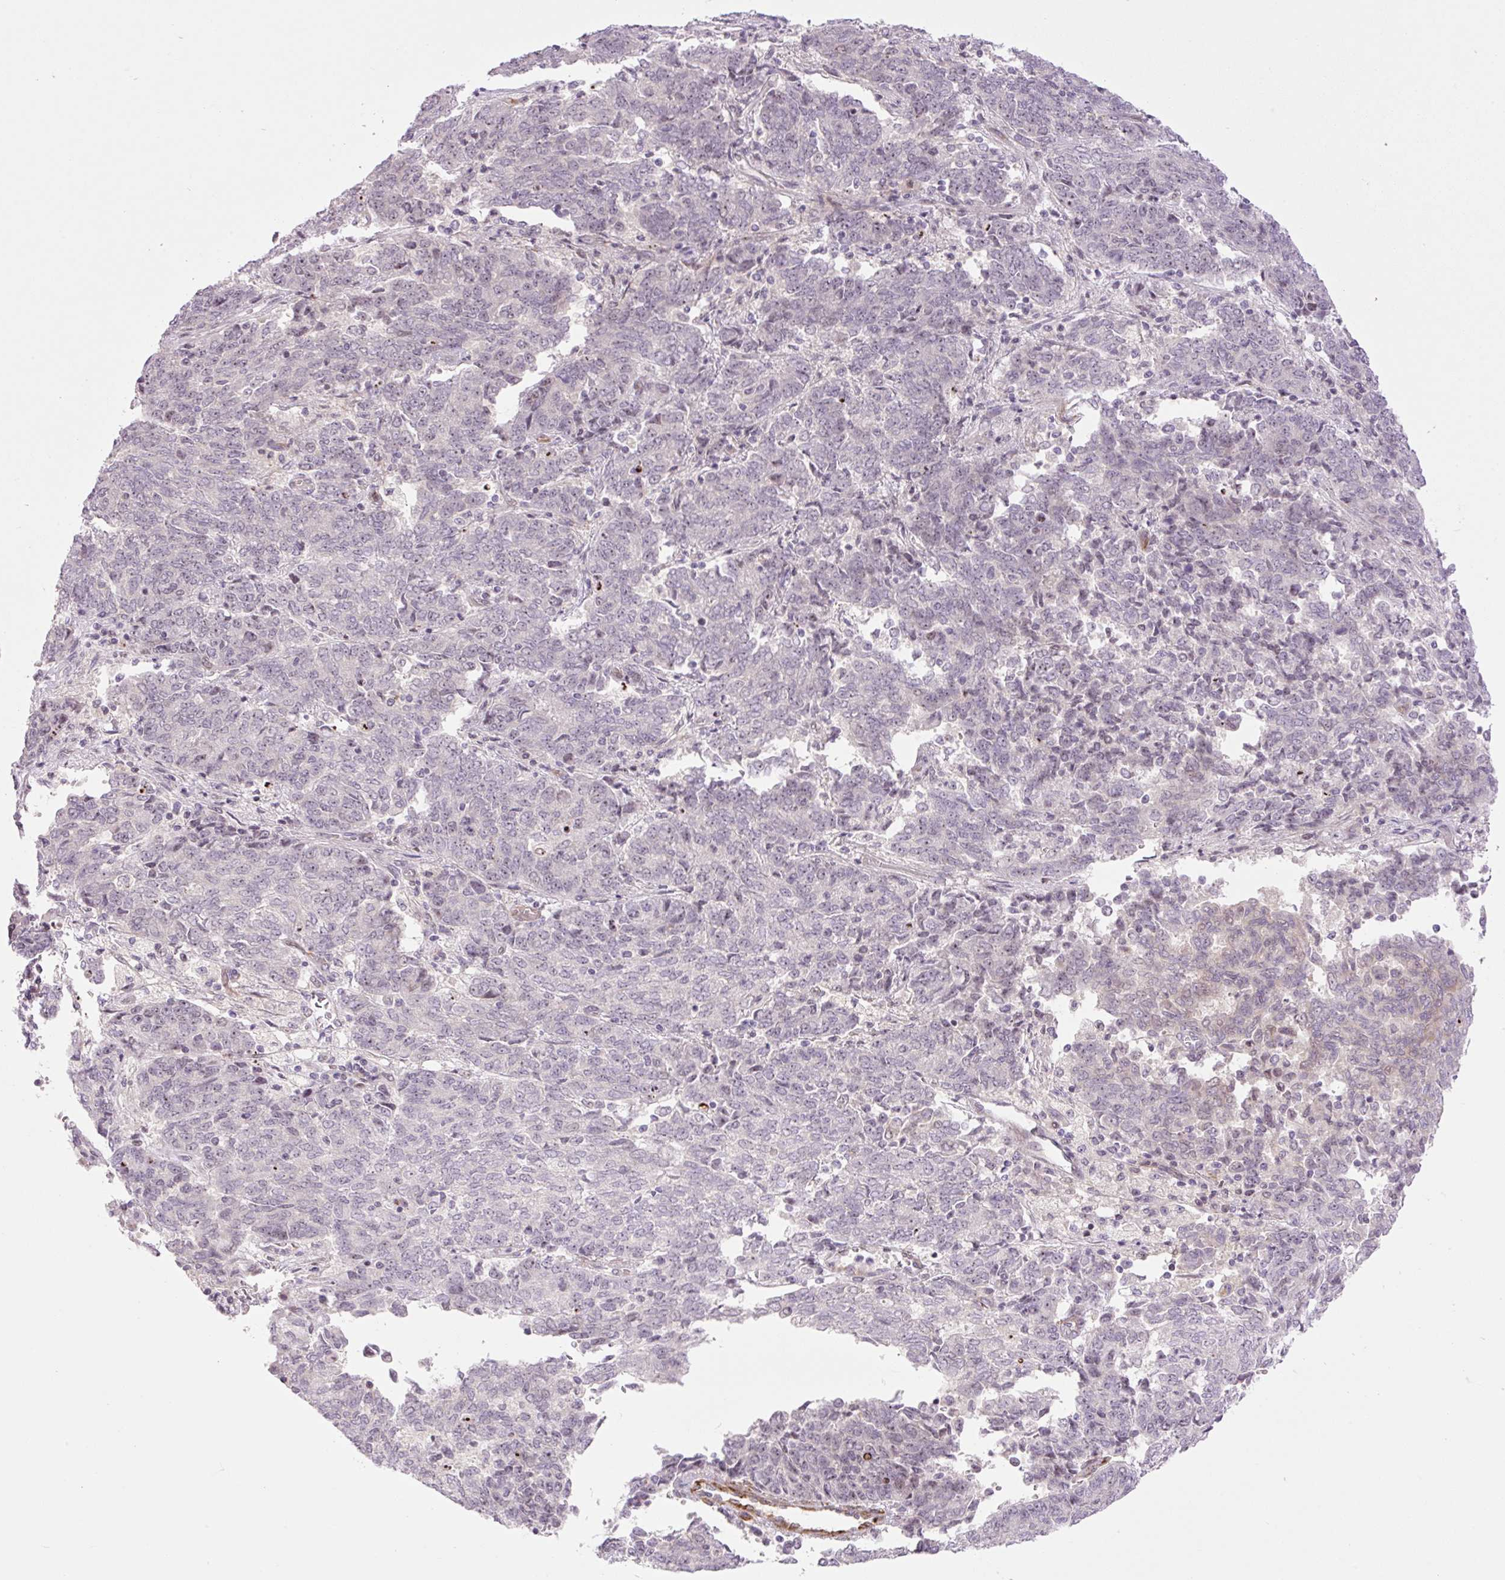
{"staining": {"intensity": "negative", "quantity": "none", "location": "none"}, "tissue": "endometrial cancer", "cell_type": "Tumor cells", "image_type": "cancer", "snomed": [{"axis": "morphology", "description": "Adenocarcinoma, NOS"}, {"axis": "topography", "description": "Endometrium"}], "caption": "Protein analysis of adenocarcinoma (endometrial) displays no significant expression in tumor cells. (DAB (3,3'-diaminobenzidine) IHC with hematoxylin counter stain).", "gene": "ZNF417", "patient": {"sex": "female", "age": 80}}